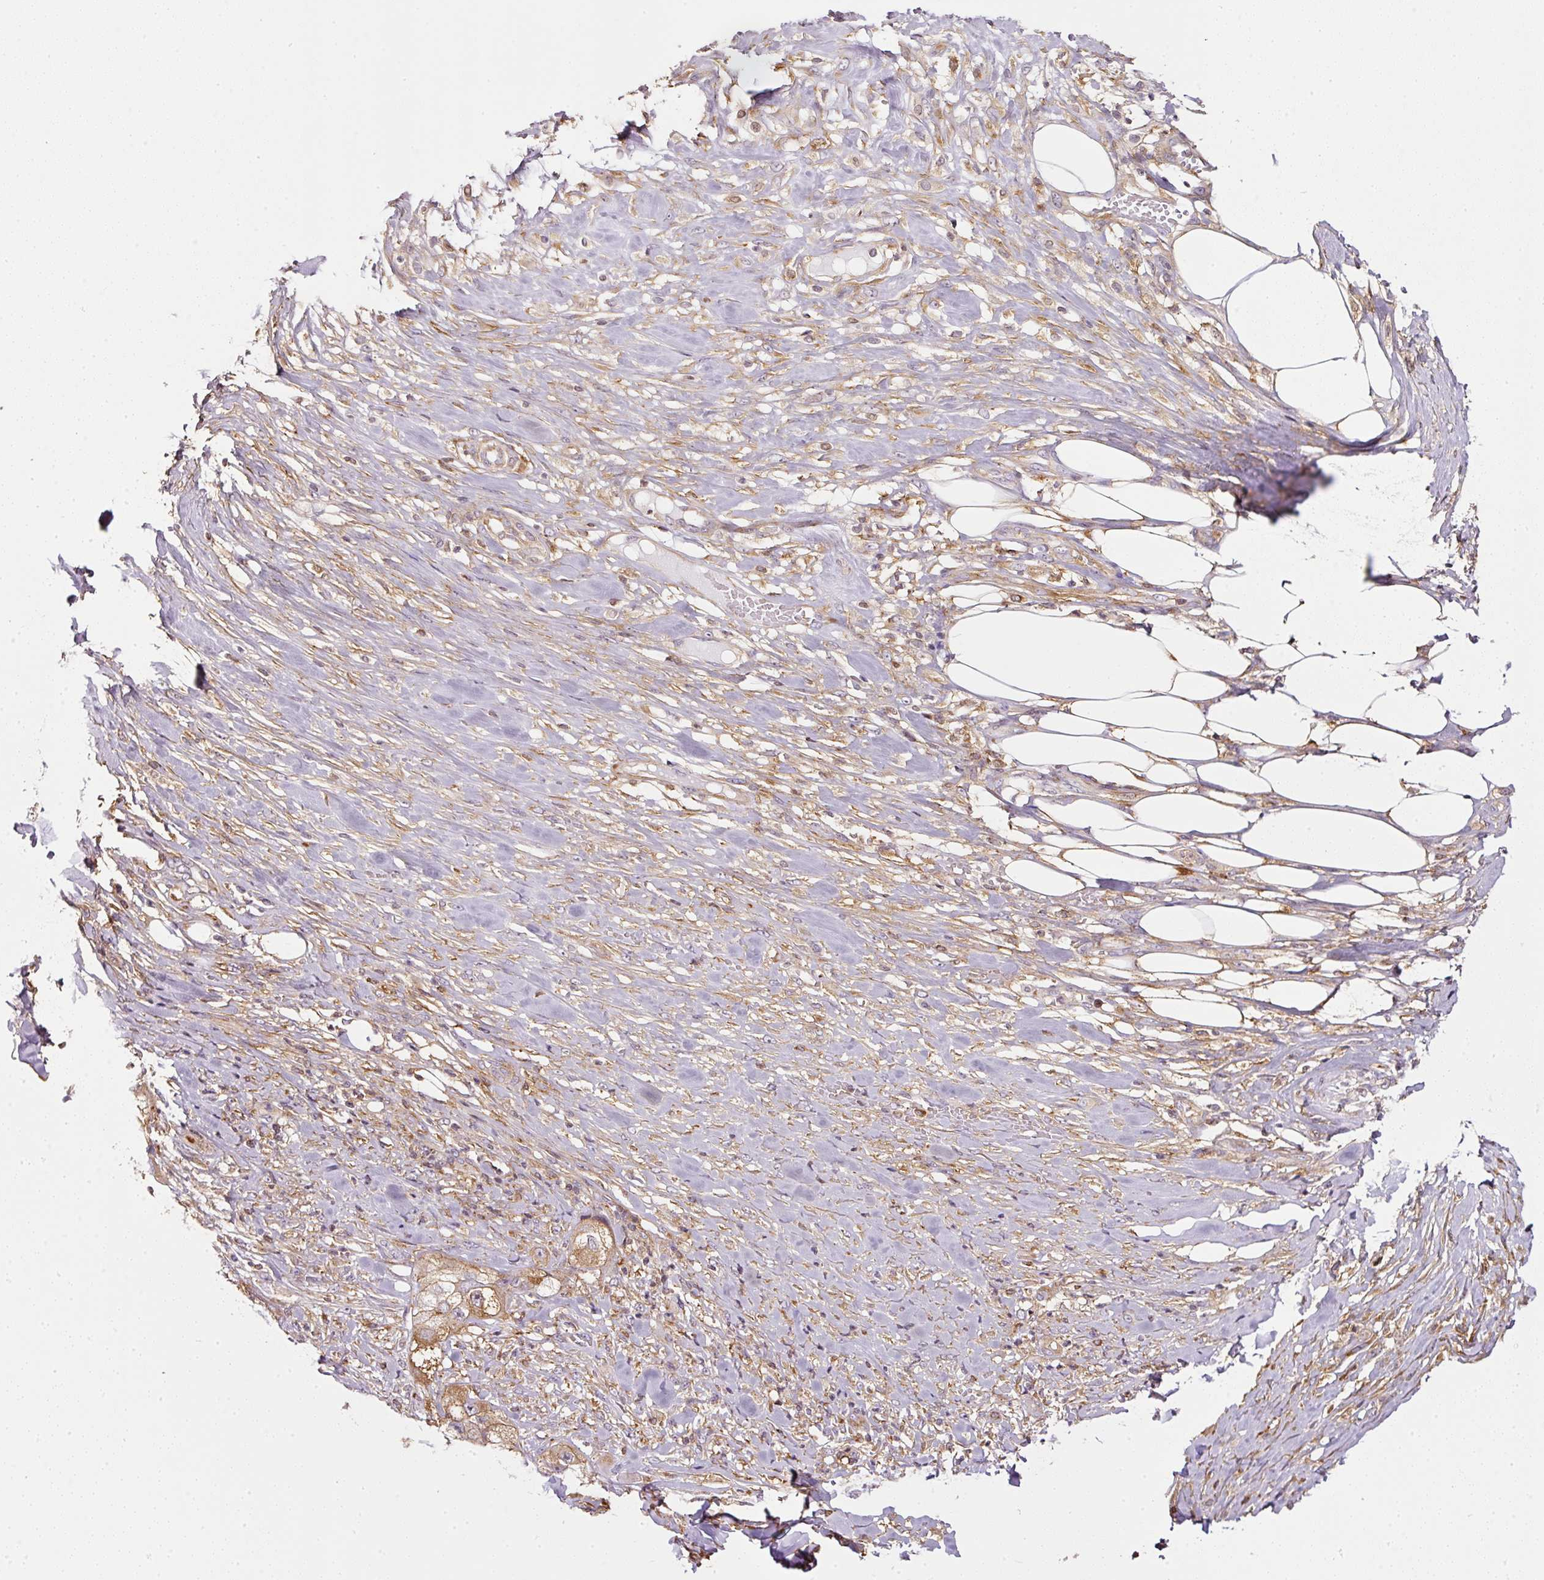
{"staining": {"intensity": "moderate", "quantity": ">75%", "location": "cytoplasmic/membranous"}, "tissue": "skin cancer", "cell_type": "Tumor cells", "image_type": "cancer", "snomed": [{"axis": "morphology", "description": "Squamous cell carcinoma, NOS"}, {"axis": "topography", "description": "Skin"}, {"axis": "topography", "description": "Subcutis"}], "caption": "Skin cancer stained with a protein marker displays moderate staining in tumor cells.", "gene": "SCNM1", "patient": {"sex": "male", "age": 73}}